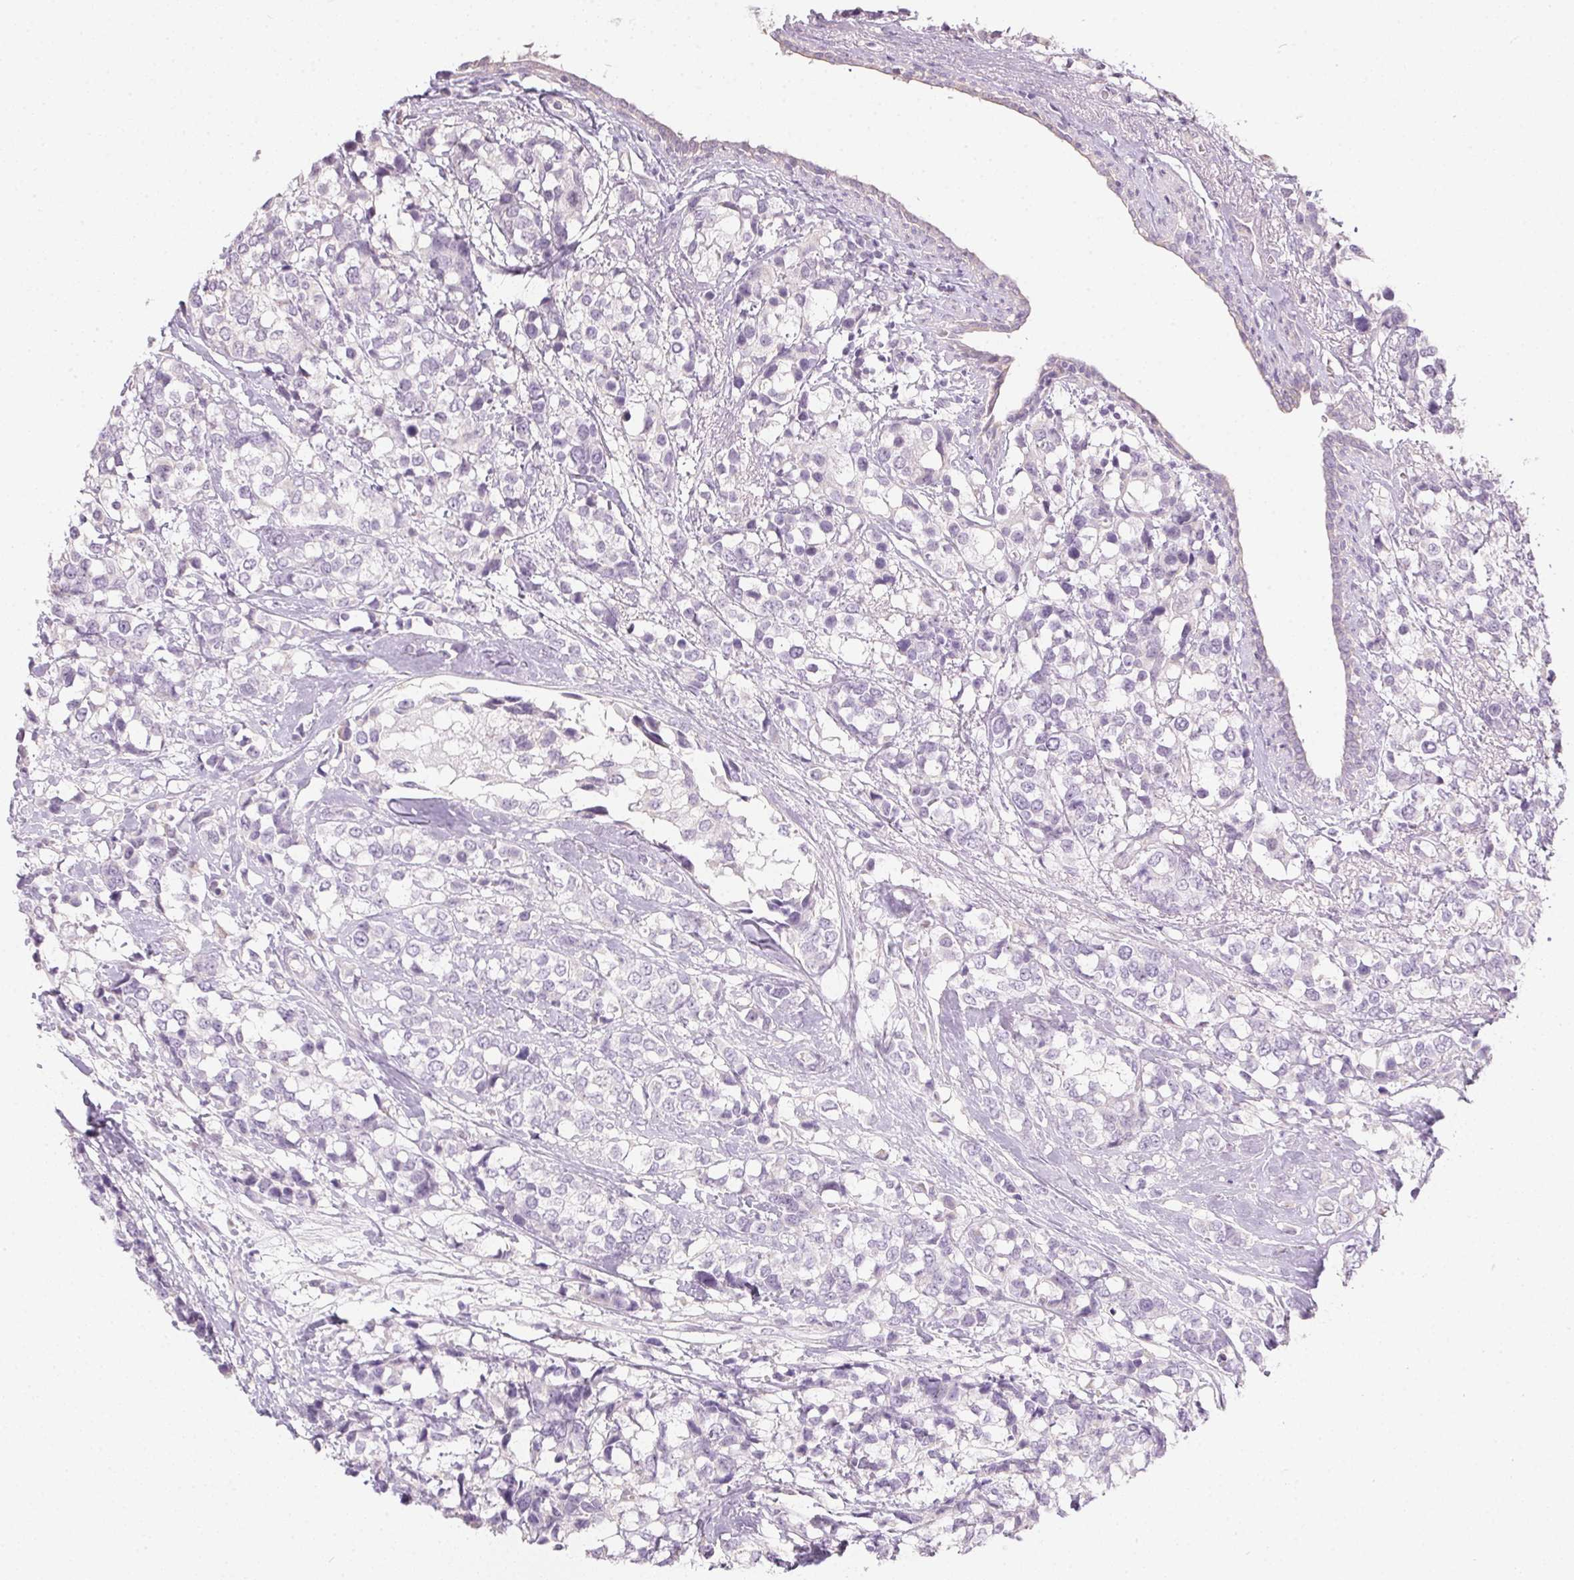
{"staining": {"intensity": "negative", "quantity": "none", "location": "none"}, "tissue": "breast cancer", "cell_type": "Tumor cells", "image_type": "cancer", "snomed": [{"axis": "morphology", "description": "Lobular carcinoma"}, {"axis": "topography", "description": "Breast"}], "caption": "Tumor cells show no significant protein positivity in lobular carcinoma (breast). (DAB (3,3'-diaminobenzidine) immunohistochemistry (IHC) with hematoxylin counter stain).", "gene": "CTCFL", "patient": {"sex": "female", "age": 59}}